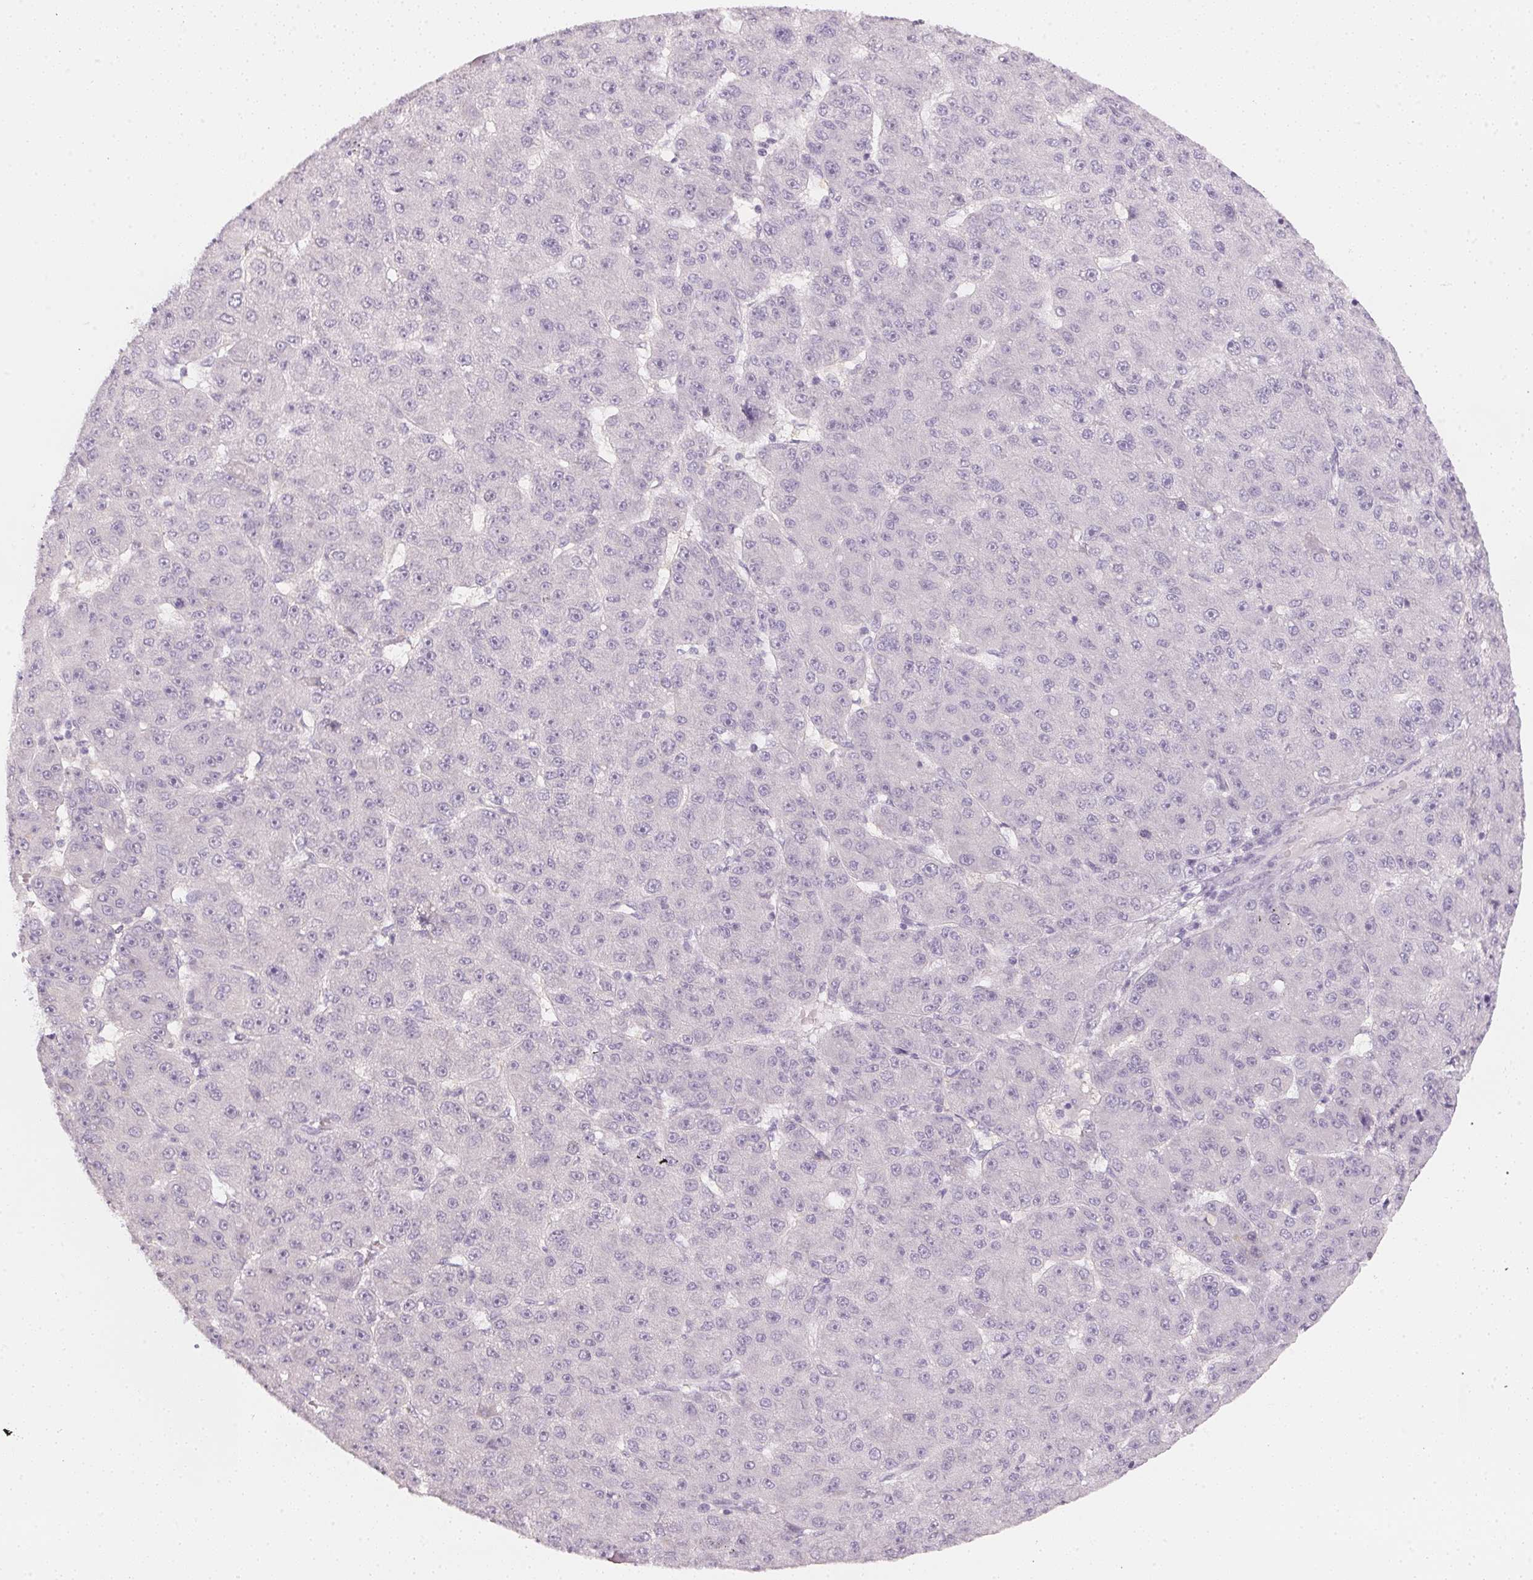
{"staining": {"intensity": "negative", "quantity": "none", "location": "none"}, "tissue": "liver cancer", "cell_type": "Tumor cells", "image_type": "cancer", "snomed": [{"axis": "morphology", "description": "Carcinoma, Hepatocellular, NOS"}, {"axis": "topography", "description": "Liver"}], "caption": "This is a histopathology image of immunohistochemistry staining of liver cancer, which shows no staining in tumor cells.", "gene": "CFAP276", "patient": {"sex": "male", "age": 67}}